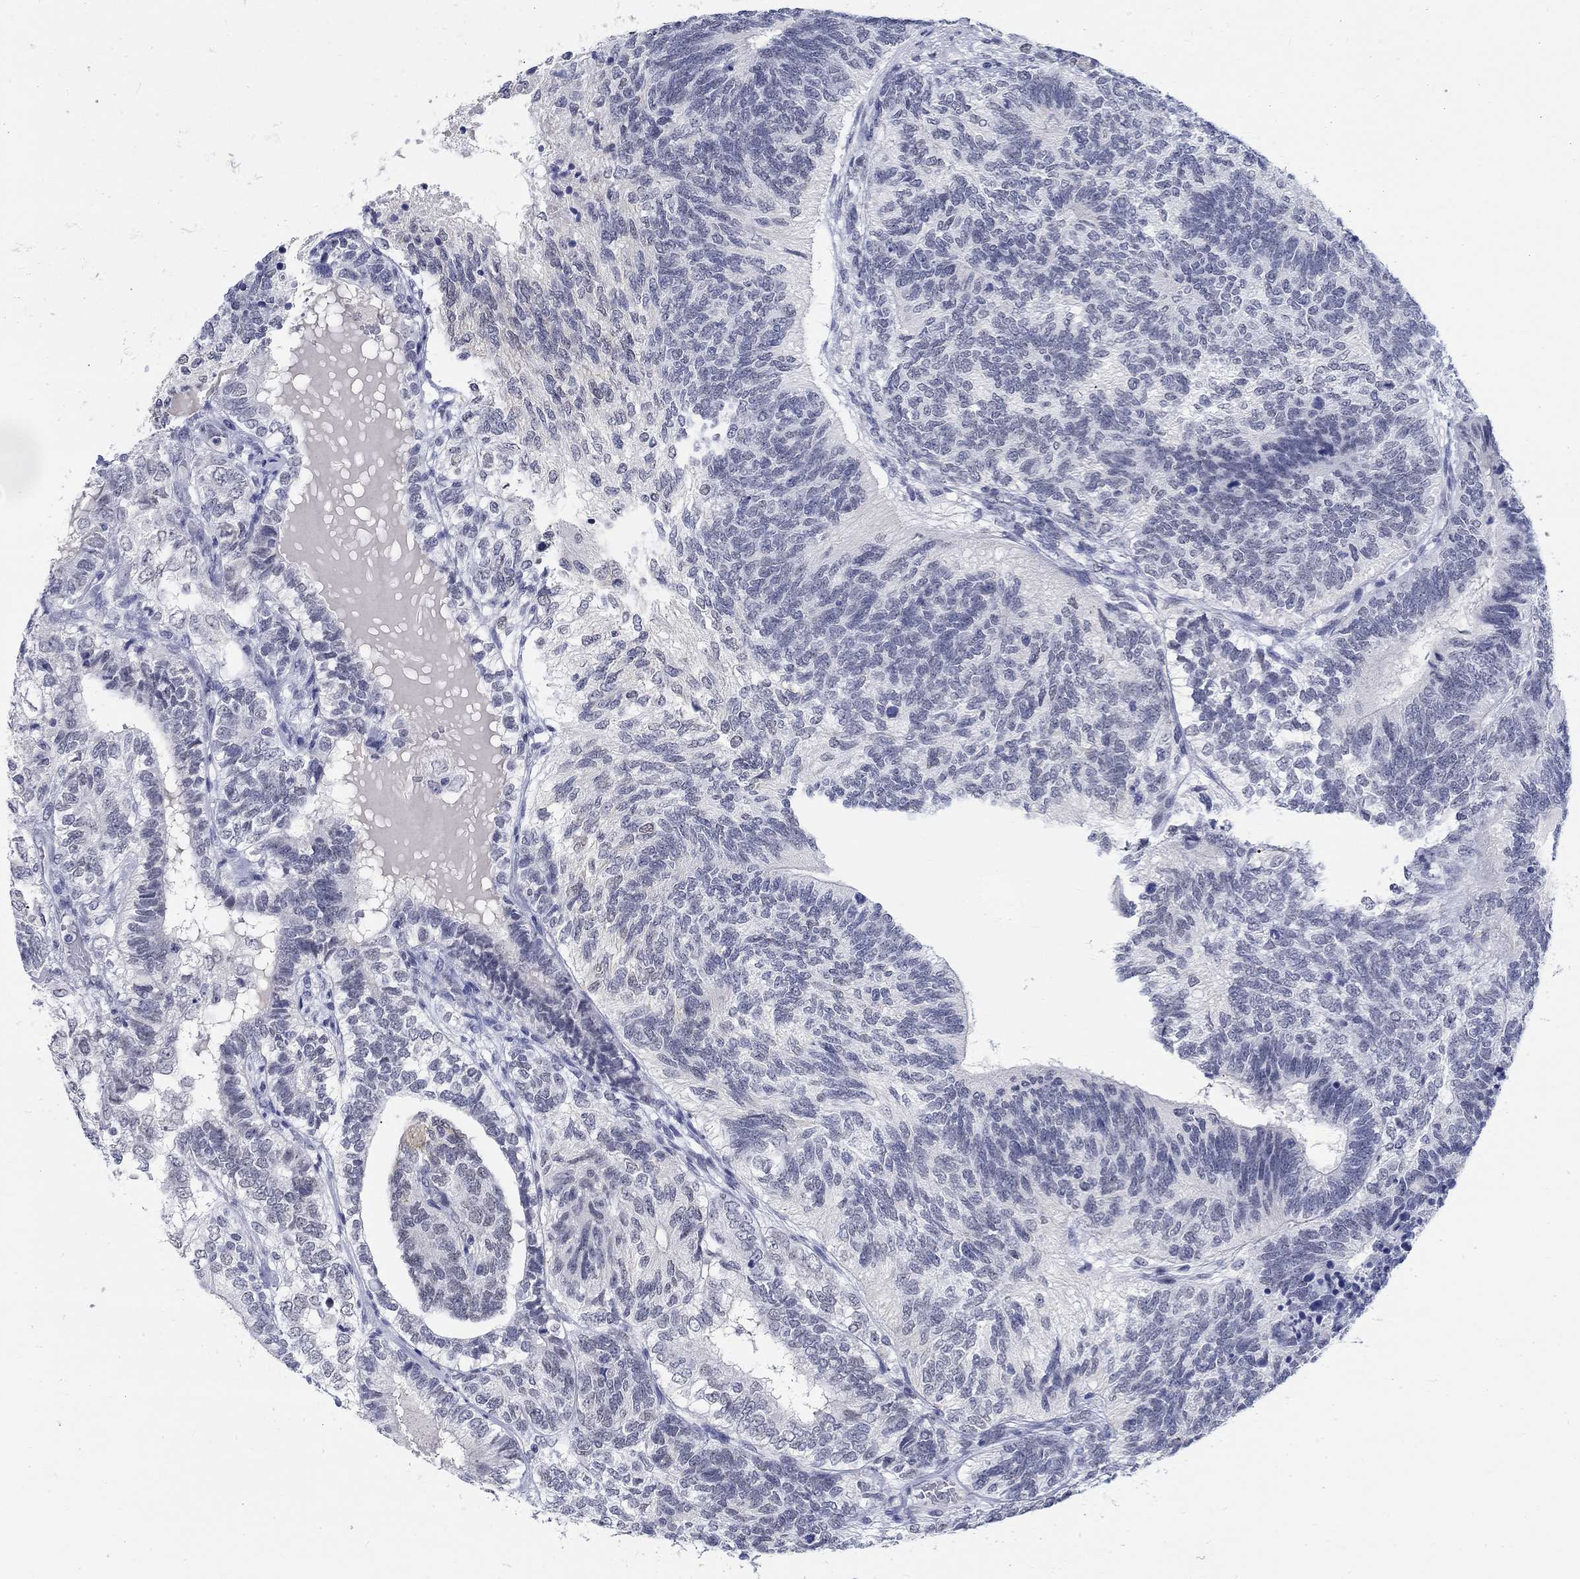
{"staining": {"intensity": "negative", "quantity": "none", "location": "none"}, "tissue": "testis cancer", "cell_type": "Tumor cells", "image_type": "cancer", "snomed": [{"axis": "morphology", "description": "Seminoma, NOS"}, {"axis": "morphology", "description": "Carcinoma, Embryonal, NOS"}, {"axis": "topography", "description": "Testis"}], "caption": "High power microscopy photomicrograph of an immunohistochemistry image of testis cancer, revealing no significant expression in tumor cells. (DAB (3,3'-diaminobenzidine) IHC, high magnification).", "gene": "ANKS1B", "patient": {"sex": "male", "age": 41}}